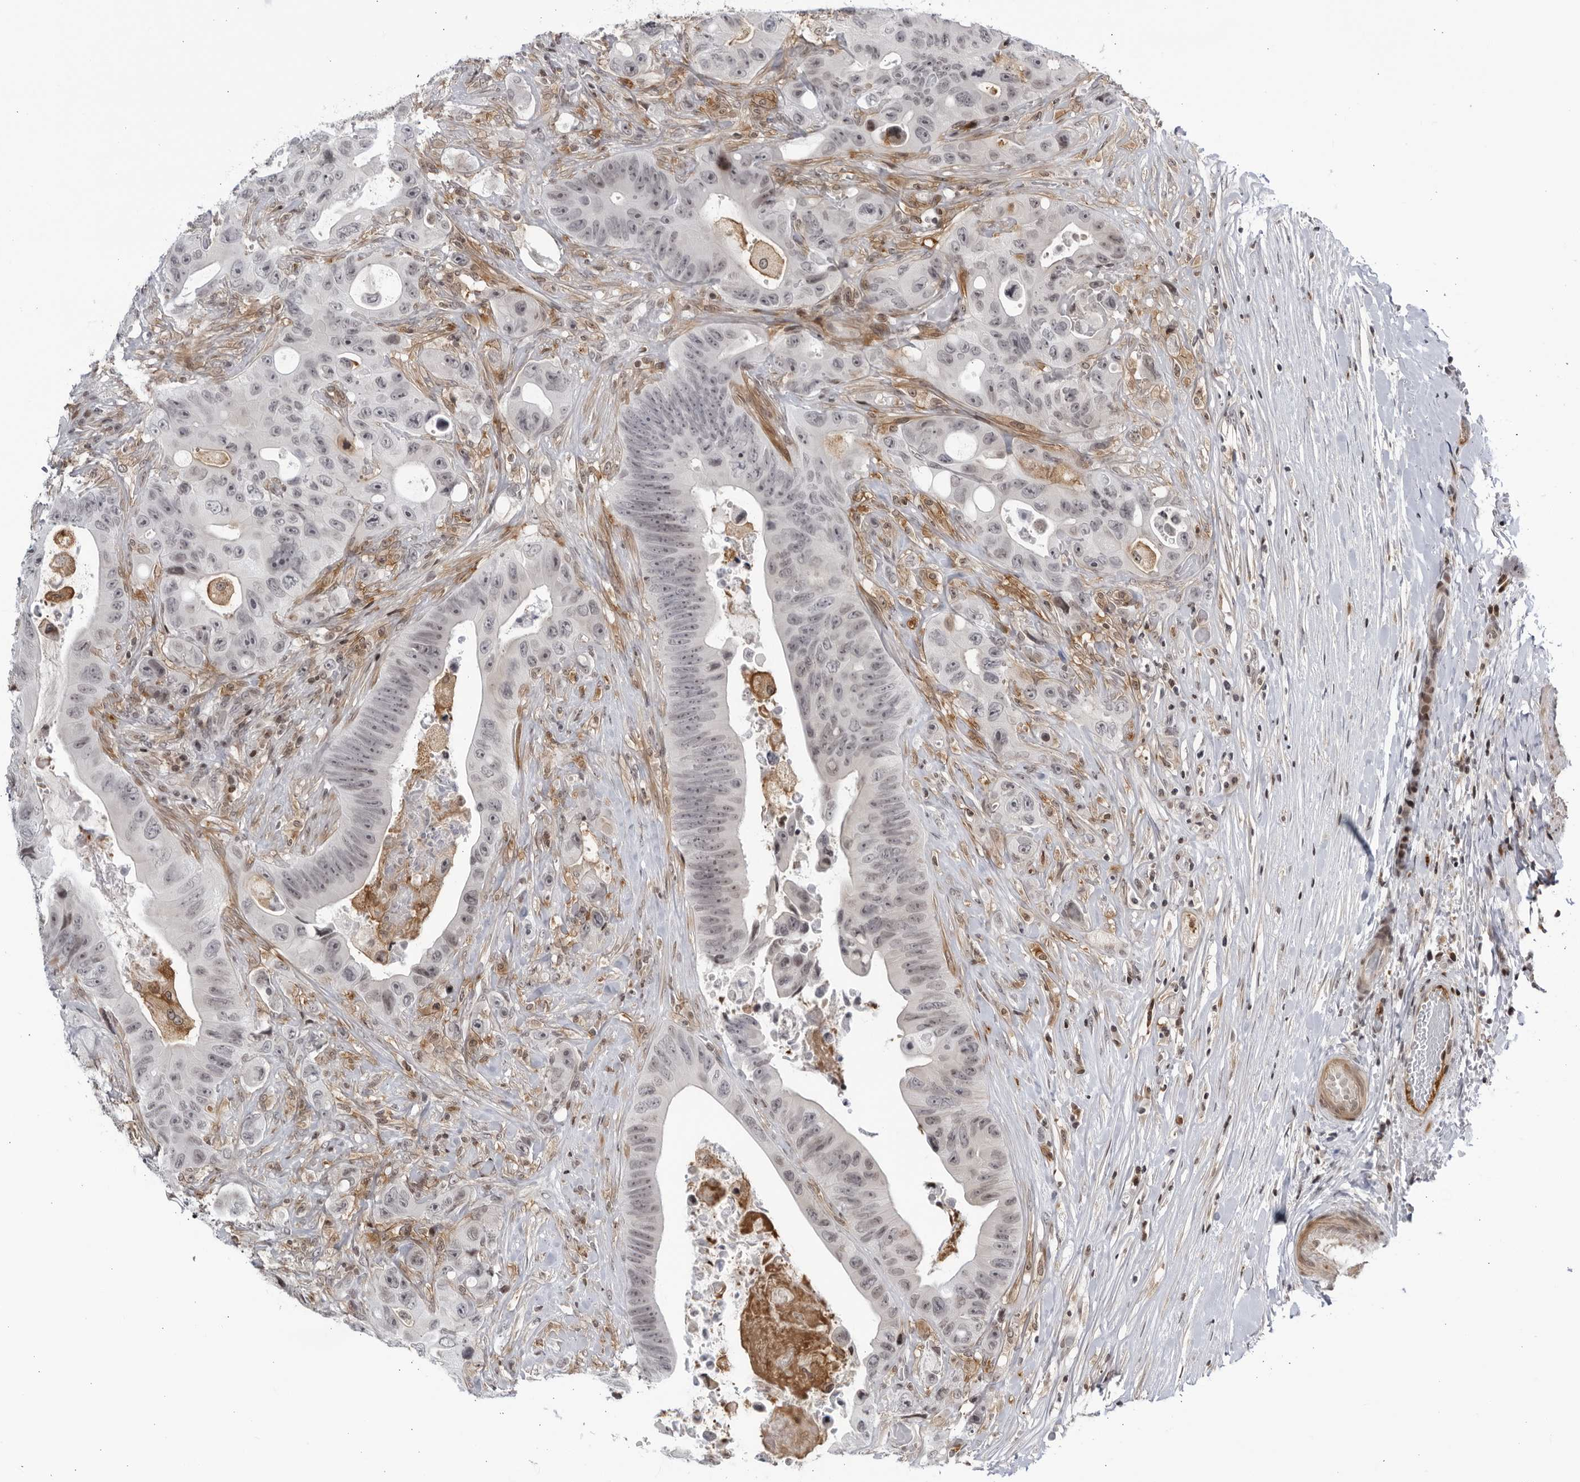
{"staining": {"intensity": "negative", "quantity": "none", "location": "none"}, "tissue": "colorectal cancer", "cell_type": "Tumor cells", "image_type": "cancer", "snomed": [{"axis": "morphology", "description": "Adenocarcinoma, NOS"}, {"axis": "topography", "description": "Colon"}], "caption": "Immunohistochemical staining of human adenocarcinoma (colorectal) exhibits no significant staining in tumor cells. Nuclei are stained in blue.", "gene": "DTL", "patient": {"sex": "female", "age": 46}}